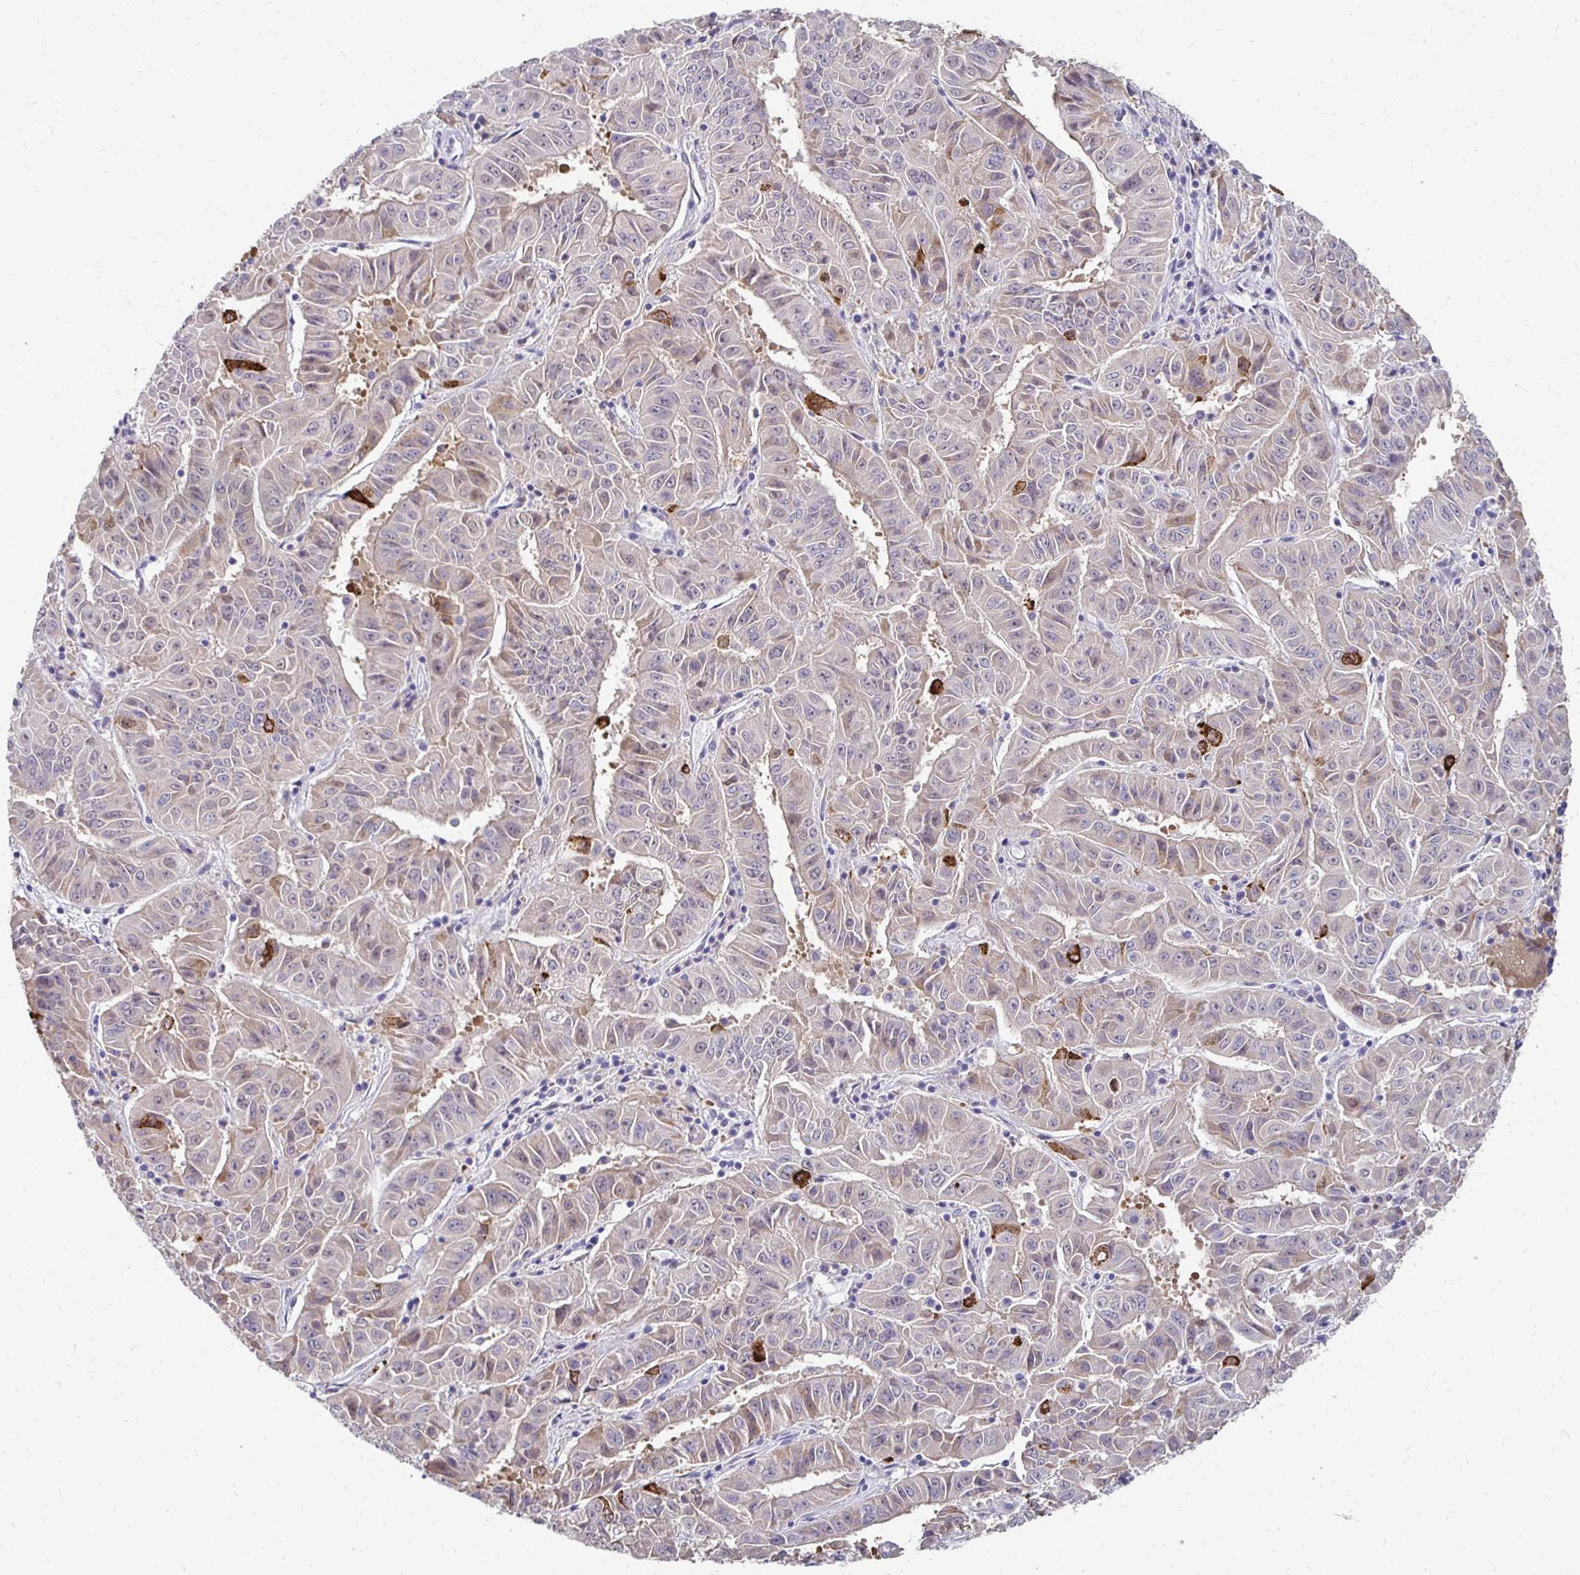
{"staining": {"intensity": "weak", "quantity": "<25%", "location": "cytoplasmic/membranous"}, "tissue": "pancreatic cancer", "cell_type": "Tumor cells", "image_type": "cancer", "snomed": [{"axis": "morphology", "description": "Adenocarcinoma, NOS"}, {"axis": "topography", "description": "Pancreas"}], "caption": "A micrograph of human pancreatic cancer (adenocarcinoma) is negative for staining in tumor cells.", "gene": "PADI2", "patient": {"sex": "male", "age": 63}}